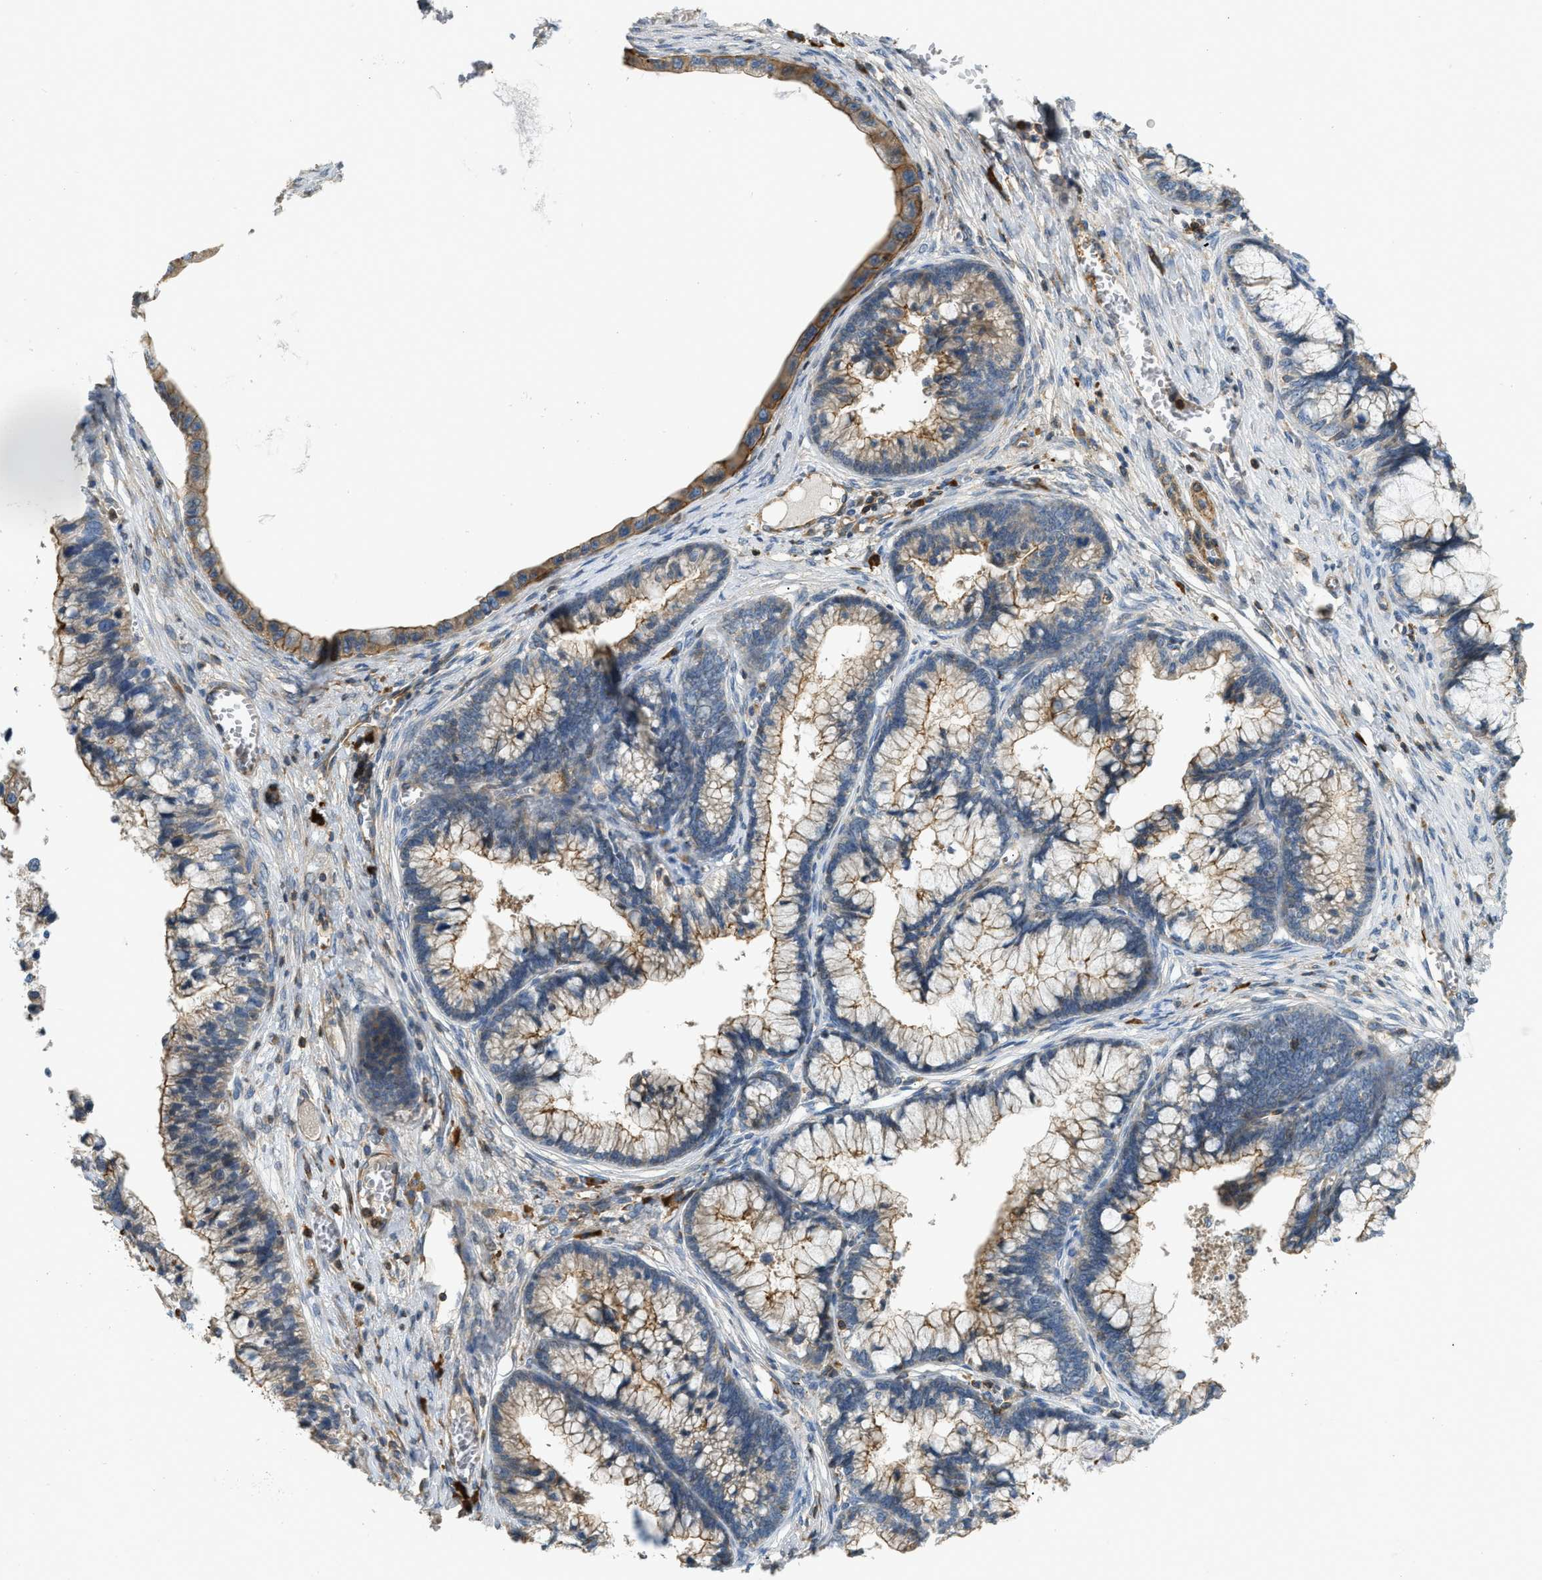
{"staining": {"intensity": "moderate", "quantity": ">75%", "location": "cytoplasmic/membranous"}, "tissue": "cervical cancer", "cell_type": "Tumor cells", "image_type": "cancer", "snomed": [{"axis": "morphology", "description": "Adenocarcinoma, NOS"}, {"axis": "topography", "description": "Cervix"}], "caption": "This image shows immunohistochemistry staining of human cervical cancer (adenocarcinoma), with medium moderate cytoplasmic/membranous expression in approximately >75% of tumor cells.", "gene": "BTN3A2", "patient": {"sex": "female", "age": 44}}